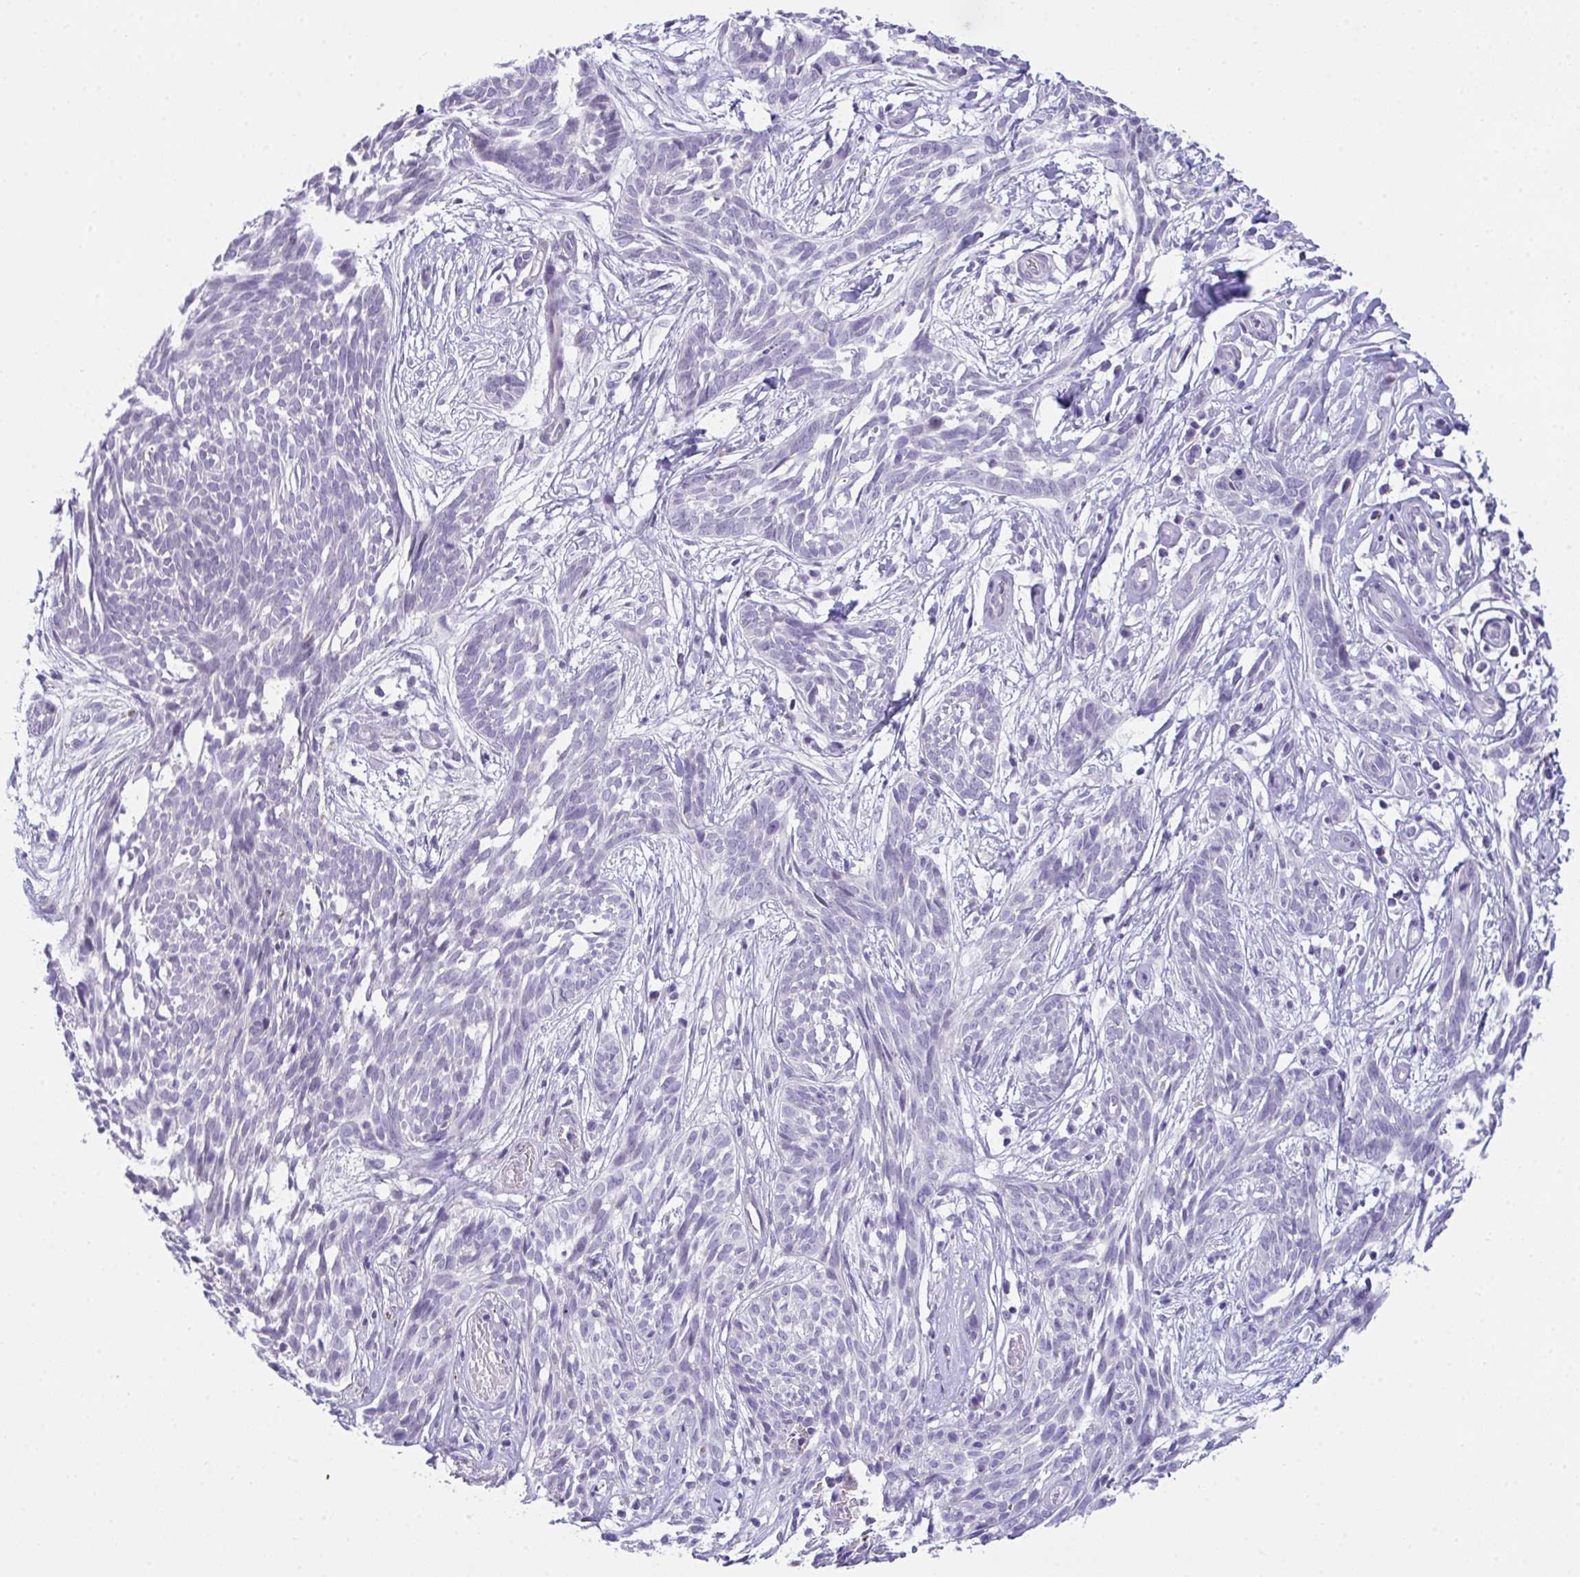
{"staining": {"intensity": "negative", "quantity": "none", "location": "none"}, "tissue": "skin cancer", "cell_type": "Tumor cells", "image_type": "cancer", "snomed": [{"axis": "morphology", "description": "Basal cell carcinoma"}, {"axis": "topography", "description": "Skin"}, {"axis": "topography", "description": "Skin, foot"}], "caption": "Tumor cells are negative for protein expression in human basal cell carcinoma (skin).", "gene": "ATP6V0D2", "patient": {"sex": "female", "age": 86}}